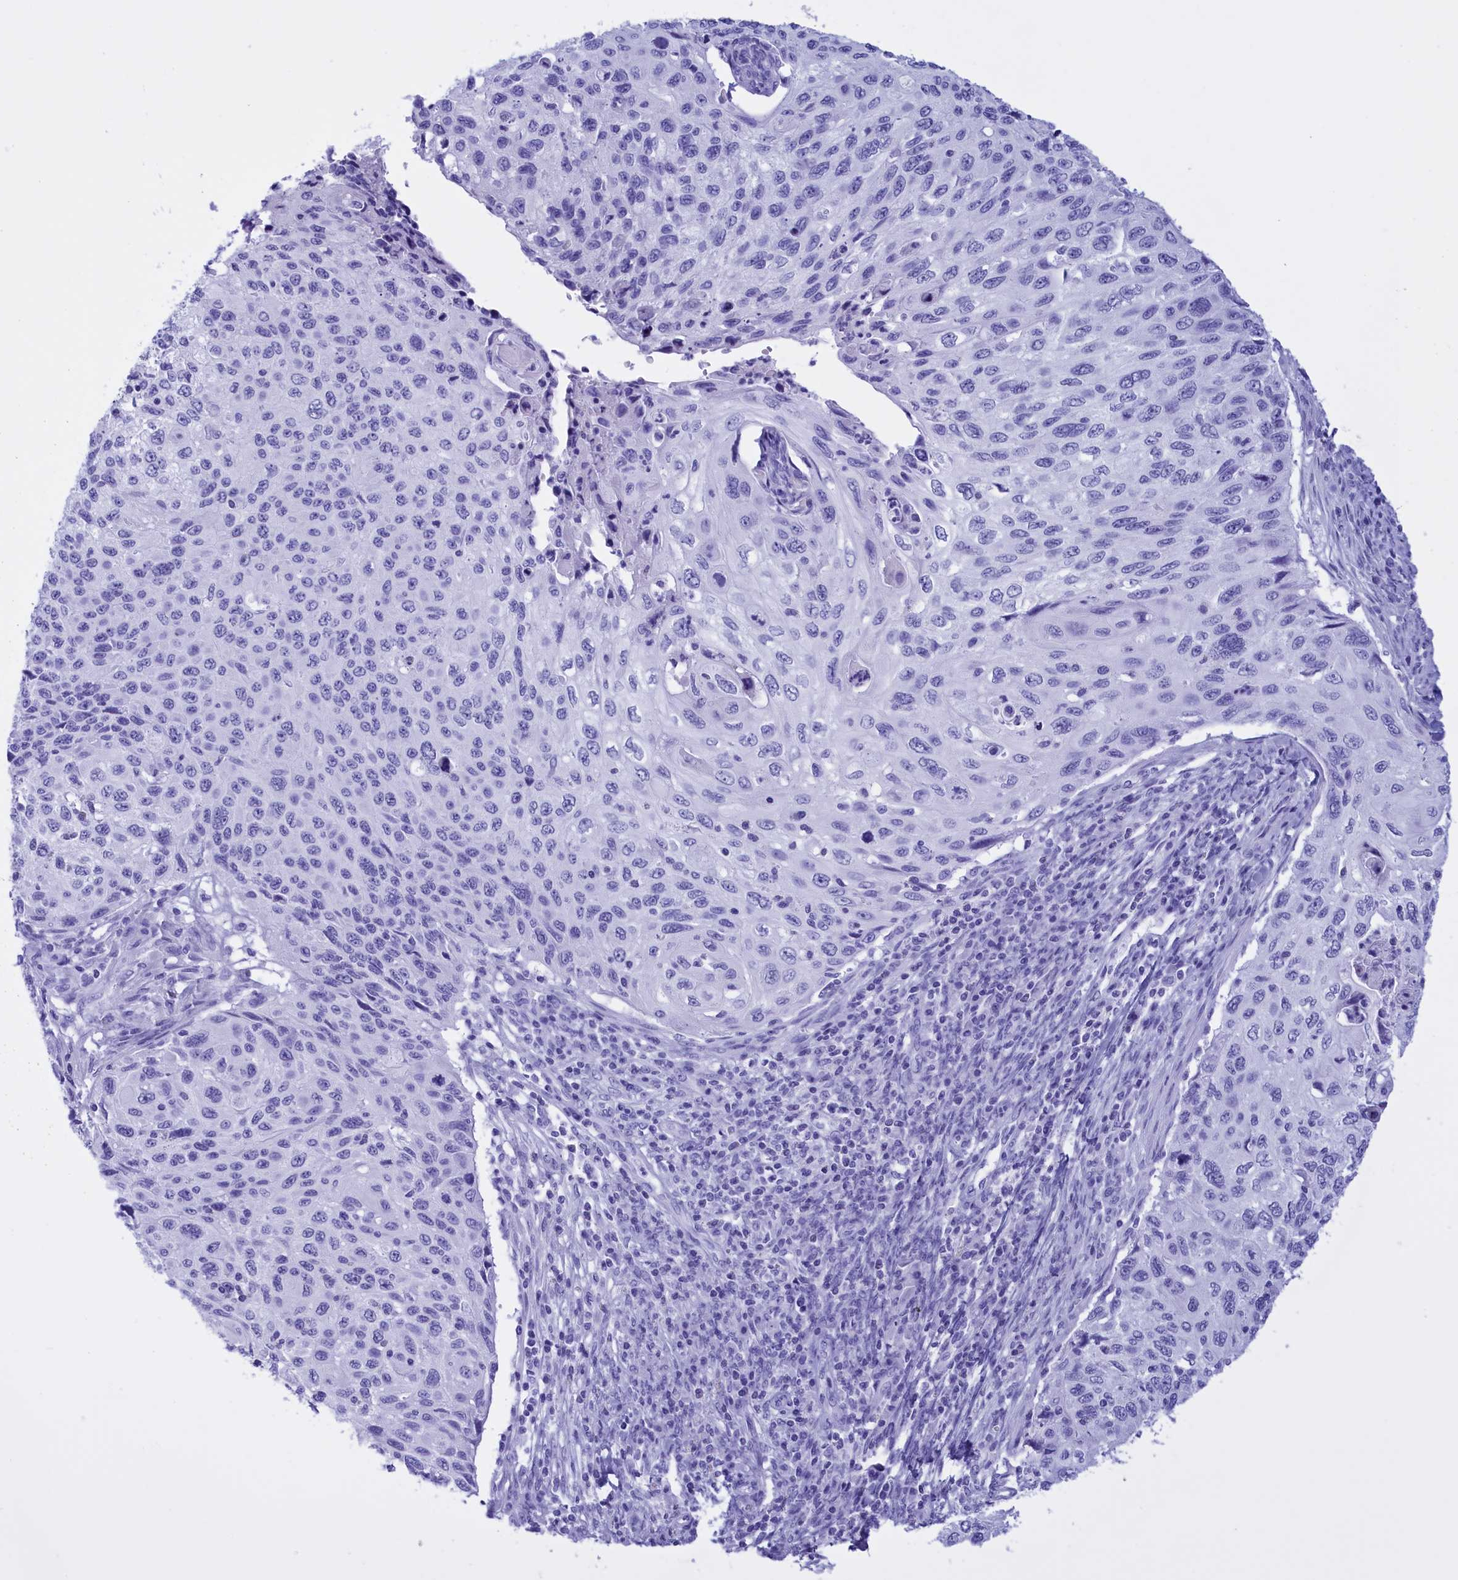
{"staining": {"intensity": "negative", "quantity": "none", "location": "none"}, "tissue": "cervical cancer", "cell_type": "Tumor cells", "image_type": "cancer", "snomed": [{"axis": "morphology", "description": "Squamous cell carcinoma, NOS"}, {"axis": "topography", "description": "Cervix"}], "caption": "Tumor cells are negative for protein expression in human squamous cell carcinoma (cervical).", "gene": "BRI3", "patient": {"sex": "female", "age": 70}}